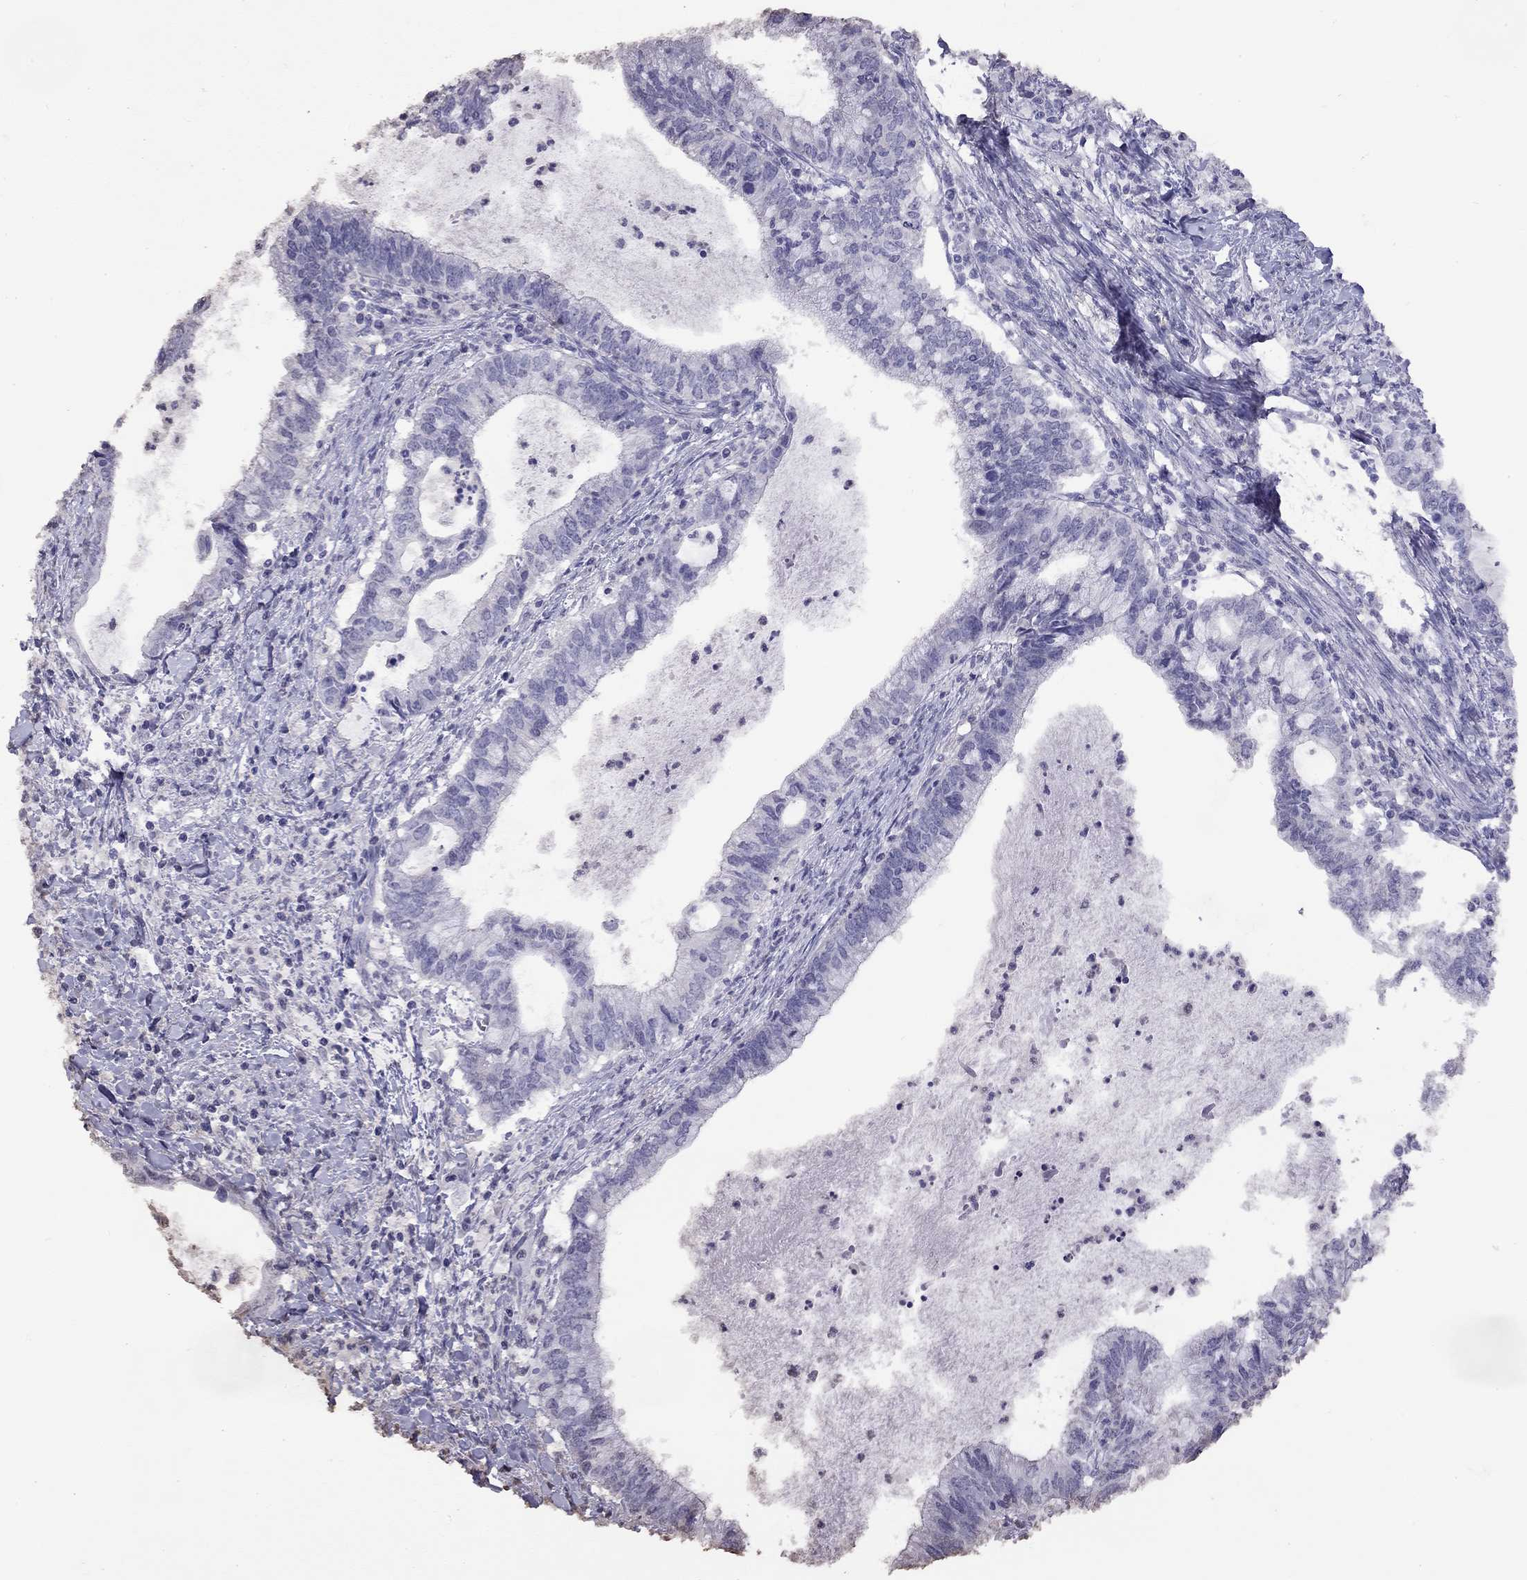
{"staining": {"intensity": "negative", "quantity": "none", "location": "none"}, "tissue": "cervical cancer", "cell_type": "Tumor cells", "image_type": "cancer", "snomed": [{"axis": "morphology", "description": "Adenocarcinoma, NOS"}, {"axis": "topography", "description": "Cervix"}], "caption": "High power microscopy image of an IHC micrograph of cervical cancer, revealing no significant staining in tumor cells. (IHC, brightfield microscopy, high magnification).", "gene": "SUN3", "patient": {"sex": "female", "age": 42}}